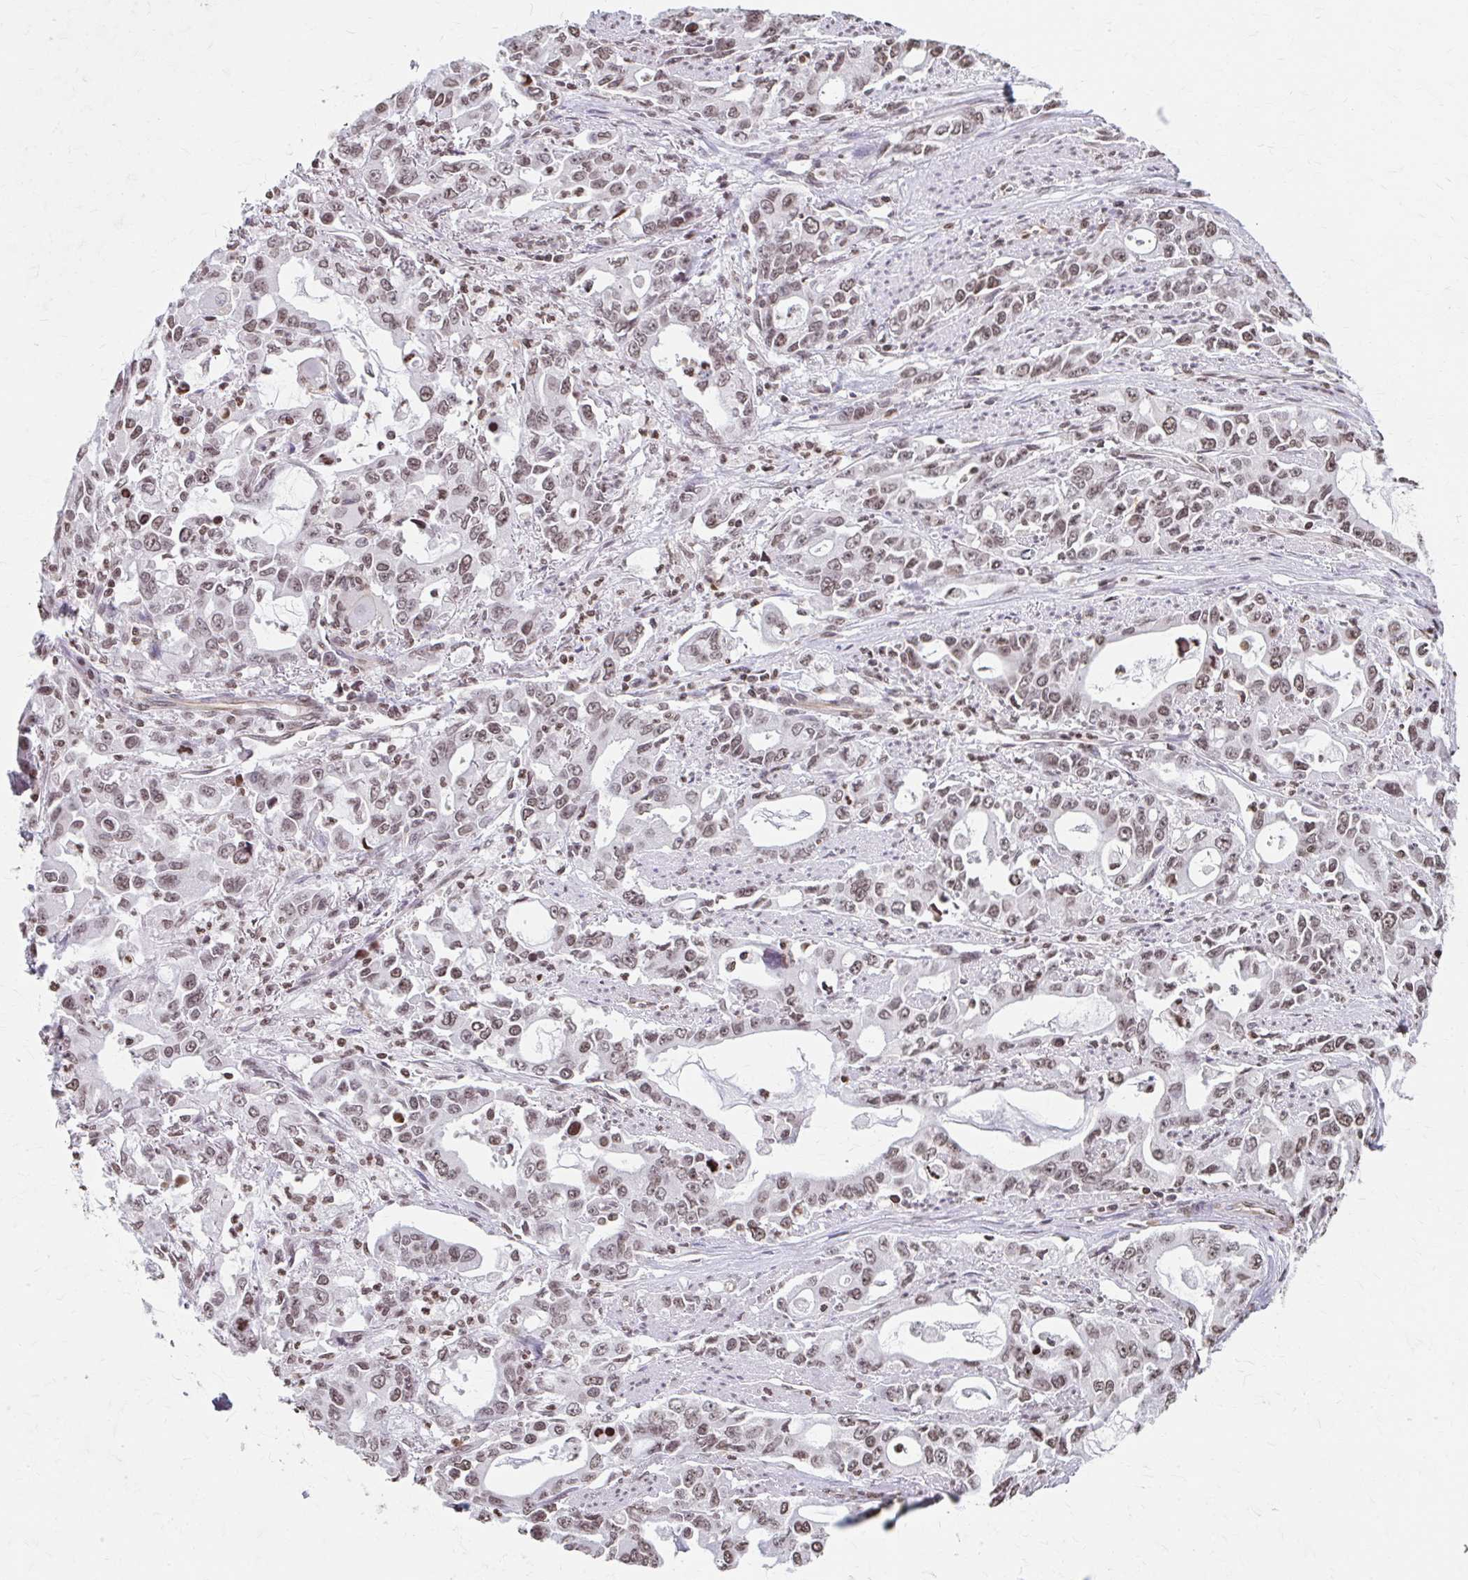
{"staining": {"intensity": "moderate", "quantity": ">75%", "location": "nuclear"}, "tissue": "stomach cancer", "cell_type": "Tumor cells", "image_type": "cancer", "snomed": [{"axis": "morphology", "description": "Adenocarcinoma, NOS"}, {"axis": "topography", "description": "Stomach, upper"}], "caption": "Immunohistochemical staining of stomach cancer exhibits moderate nuclear protein positivity in approximately >75% of tumor cells. (brown staining indicates protein expression, while blue staining denotes nuclei).", "gene": "ORC3", "patient": {"sex": "male", "age": 85}}